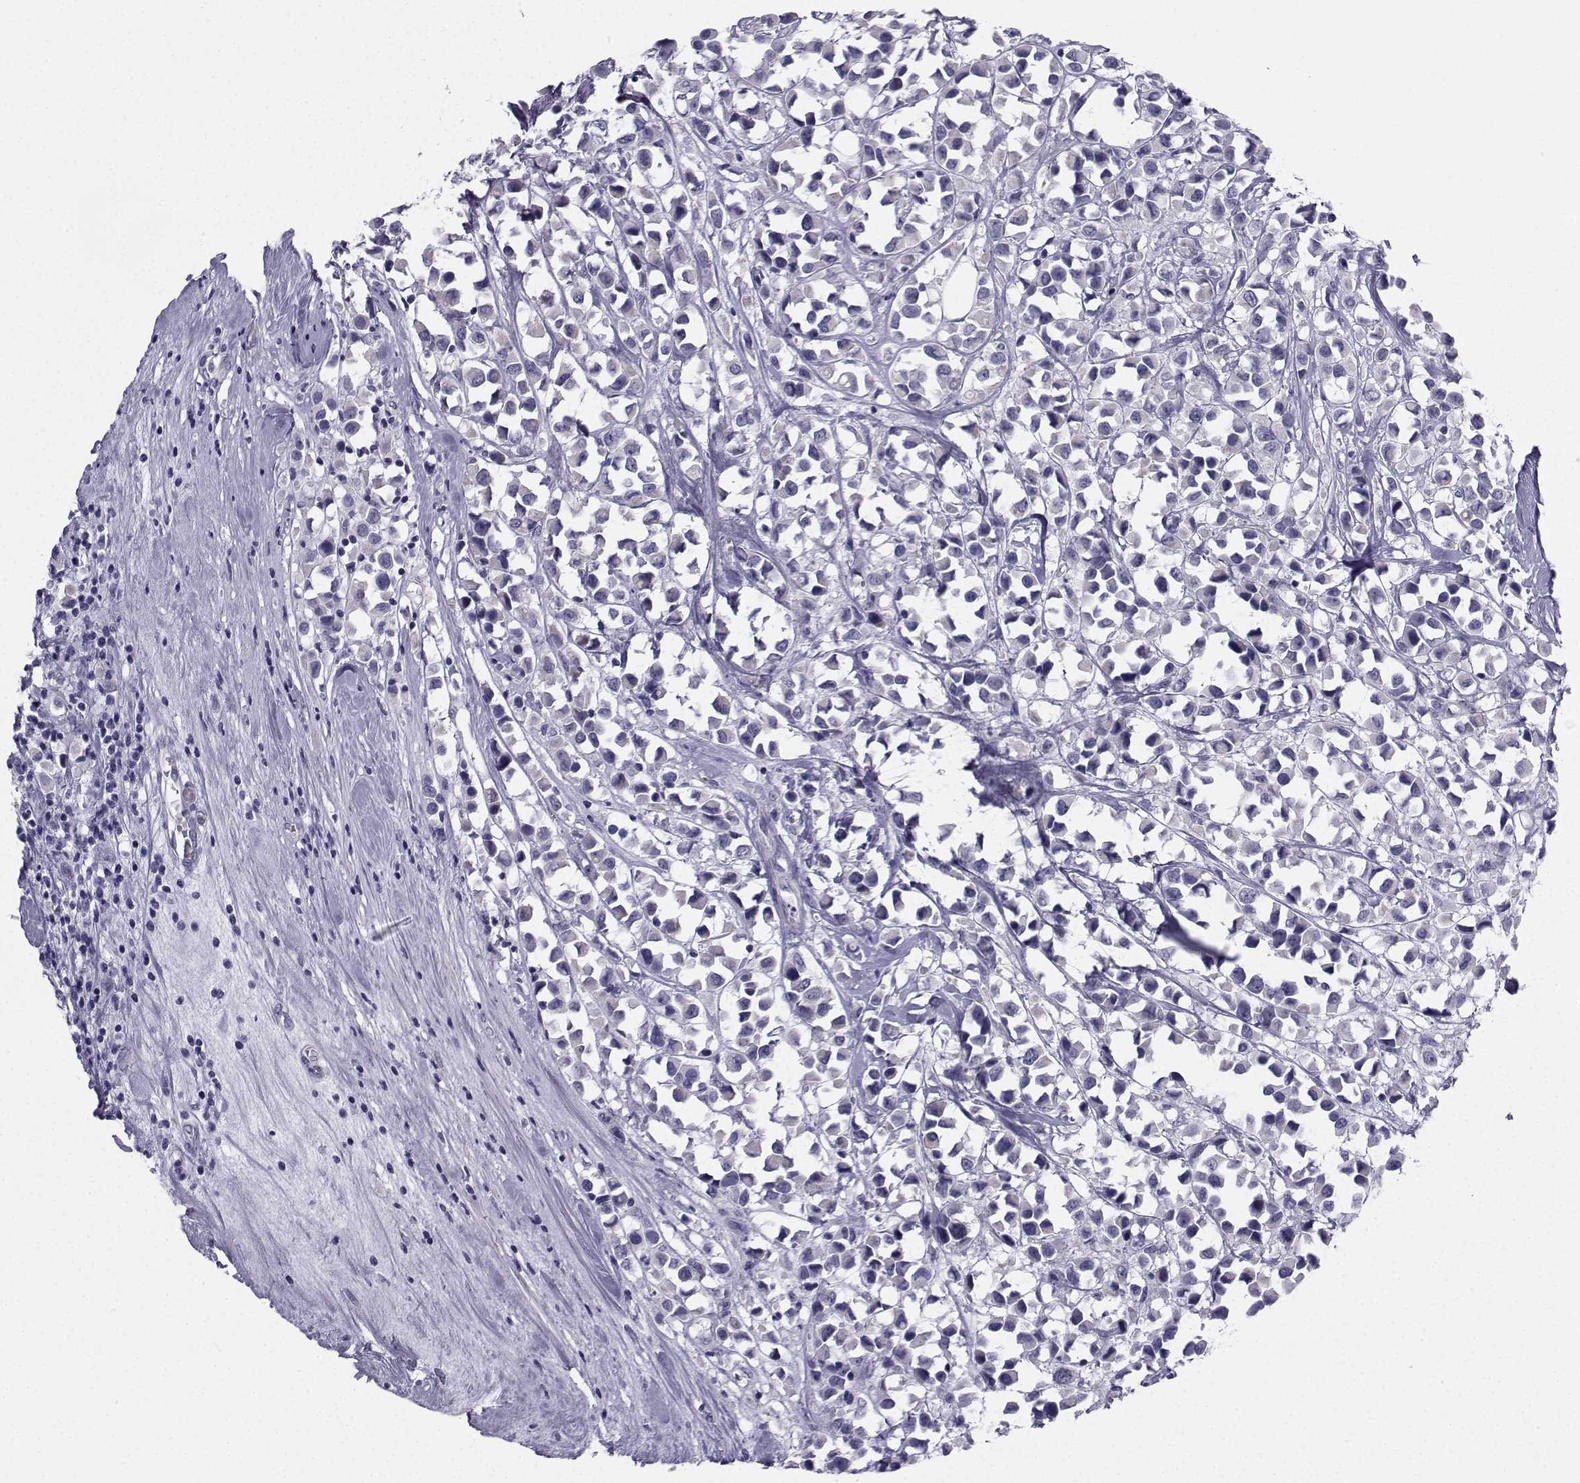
{"staining": {"intensity": "negative", "quantity": "none", "location": "none"}, "tissue": "breast cancer", "cell_type": "Tumor cells", "image_type": "cancer", "snomed": [{"axis": "morphology", "description": "Duct carcinoma"}, {"axis": "topography", "description": "Breast"}], "caption": "Immunohistochemical staining of human breast cancer shows no significant staining in tumor cells.", "gene": "SPANXD", "patient": {"sex": "female", "age": 61}}